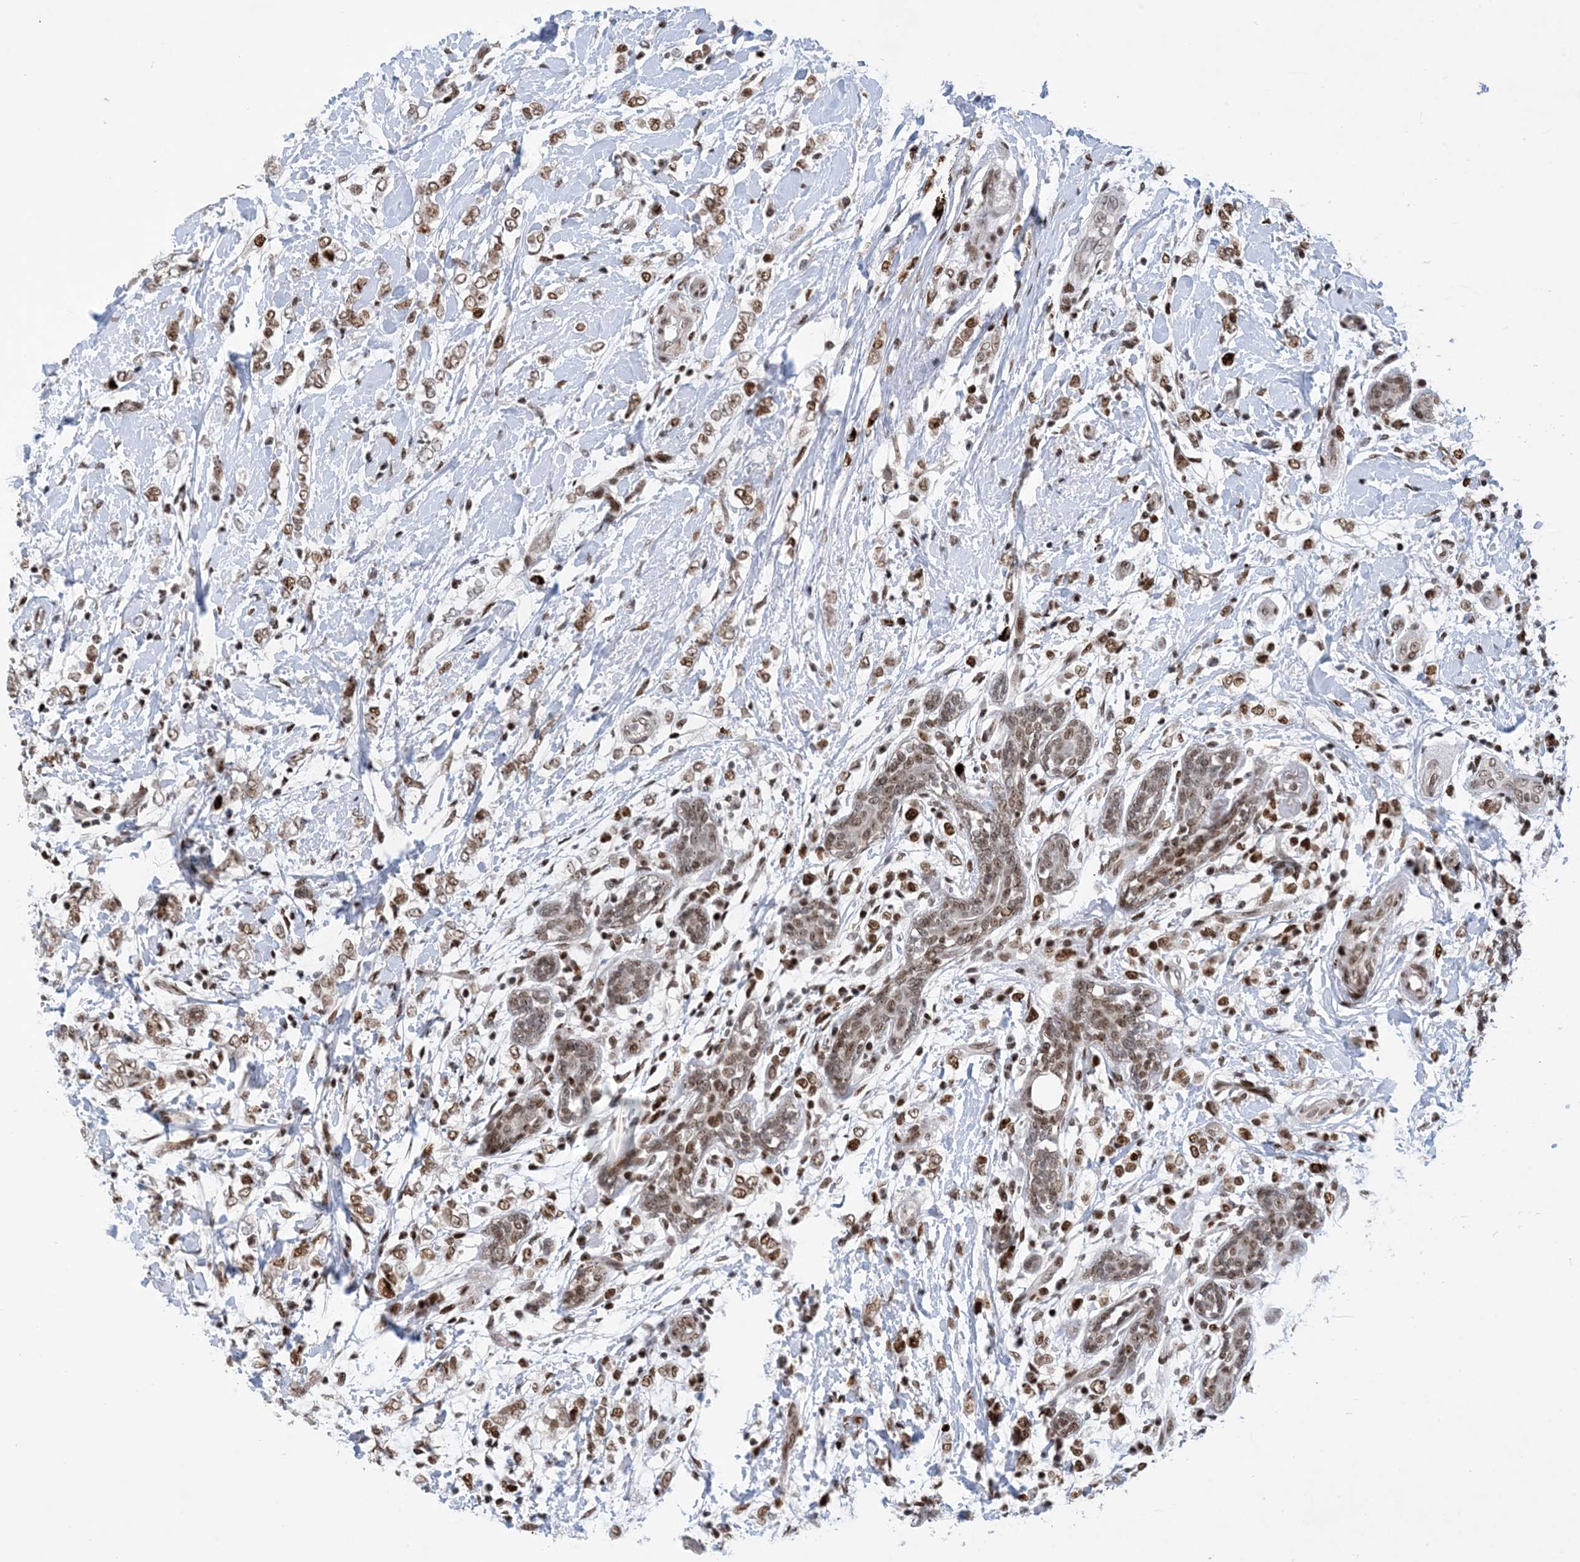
{"staining": {"intensity": "moderate", "quantity": ">75%", "location": "nuclear"}, "tissue": "breast cancer", "cell_type": "Tumor cells", "image_type": "cancer", "snomed": [{"axis": "morphology", "description": "Normal tissue, NOS"}, {"axis": "morphology", "description": "Lobular carcinoma"}, {"axis": "topography", "description": "Breast"}], "caption": "A brown stain labels moderate nuclear expression of a protein in human breast cancer (lobular carcinoma) tumor cells.", "gene": "TSPYL1", "patient": {"sex": "female", "age": 47}}